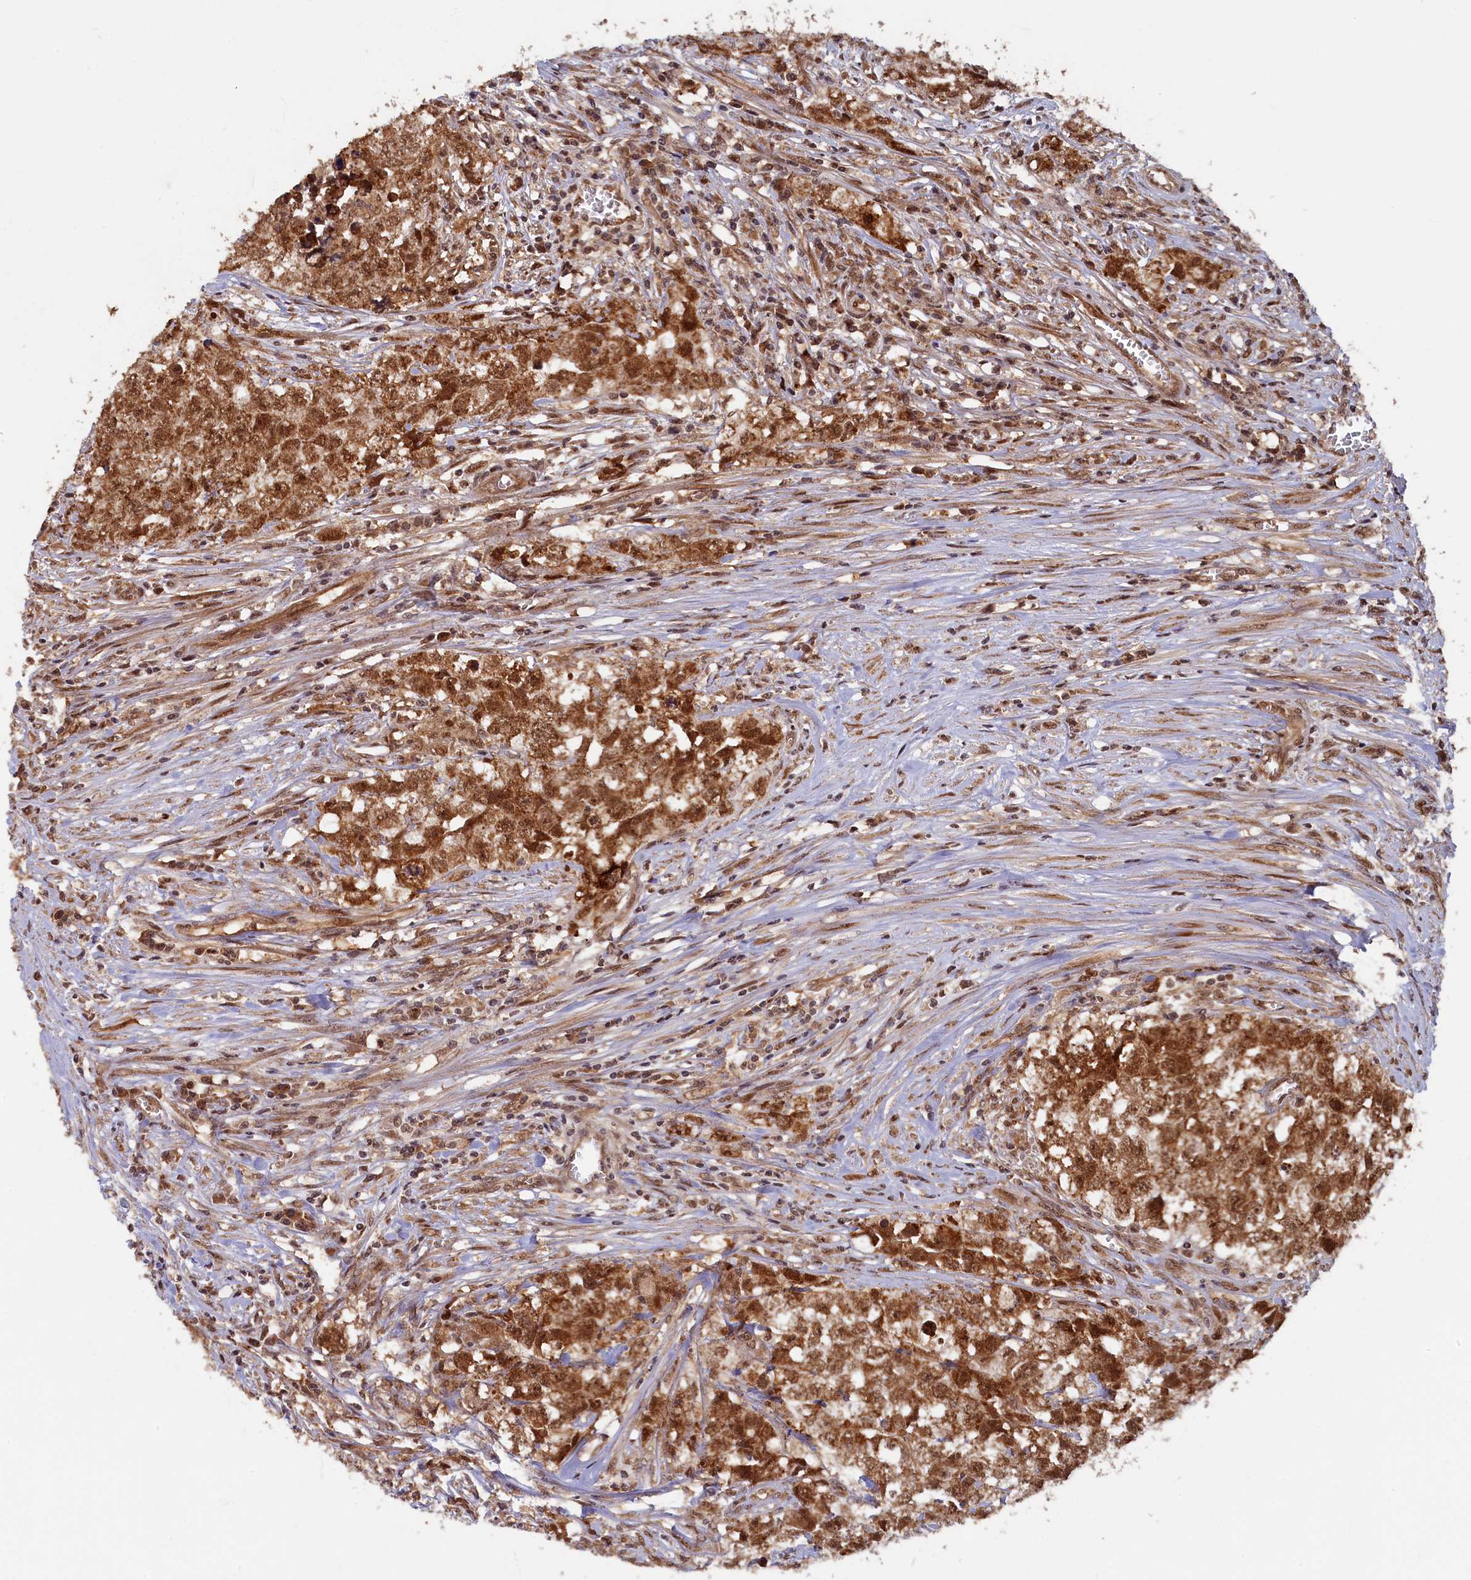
{"staining": {"intensity": "strong", "quantity": ">75%", "location": "cytoplasmic/membranous,nuclear"}, "tissue": "testis cancer", "cell_type": "Tumor cells", "image_type": "cancer", "snomed": [{"axis": "morphology", "description": "Seminoma, NOS"}, {"axis": "morphology", "description": "Carcinoma, Embryonal, NOS"}, {"axis": "topography", "description": "Testis"}], "caption": "A high-resolution histopathology image shows immunohistochemistry staining of testis seminoma, which exhibits strong cytoplasmic/membranous and nuclear positivity in approximately >75% of tumor cells.", "gene": "BRCA1", "patient": {"sex": "male", "age": 43}}